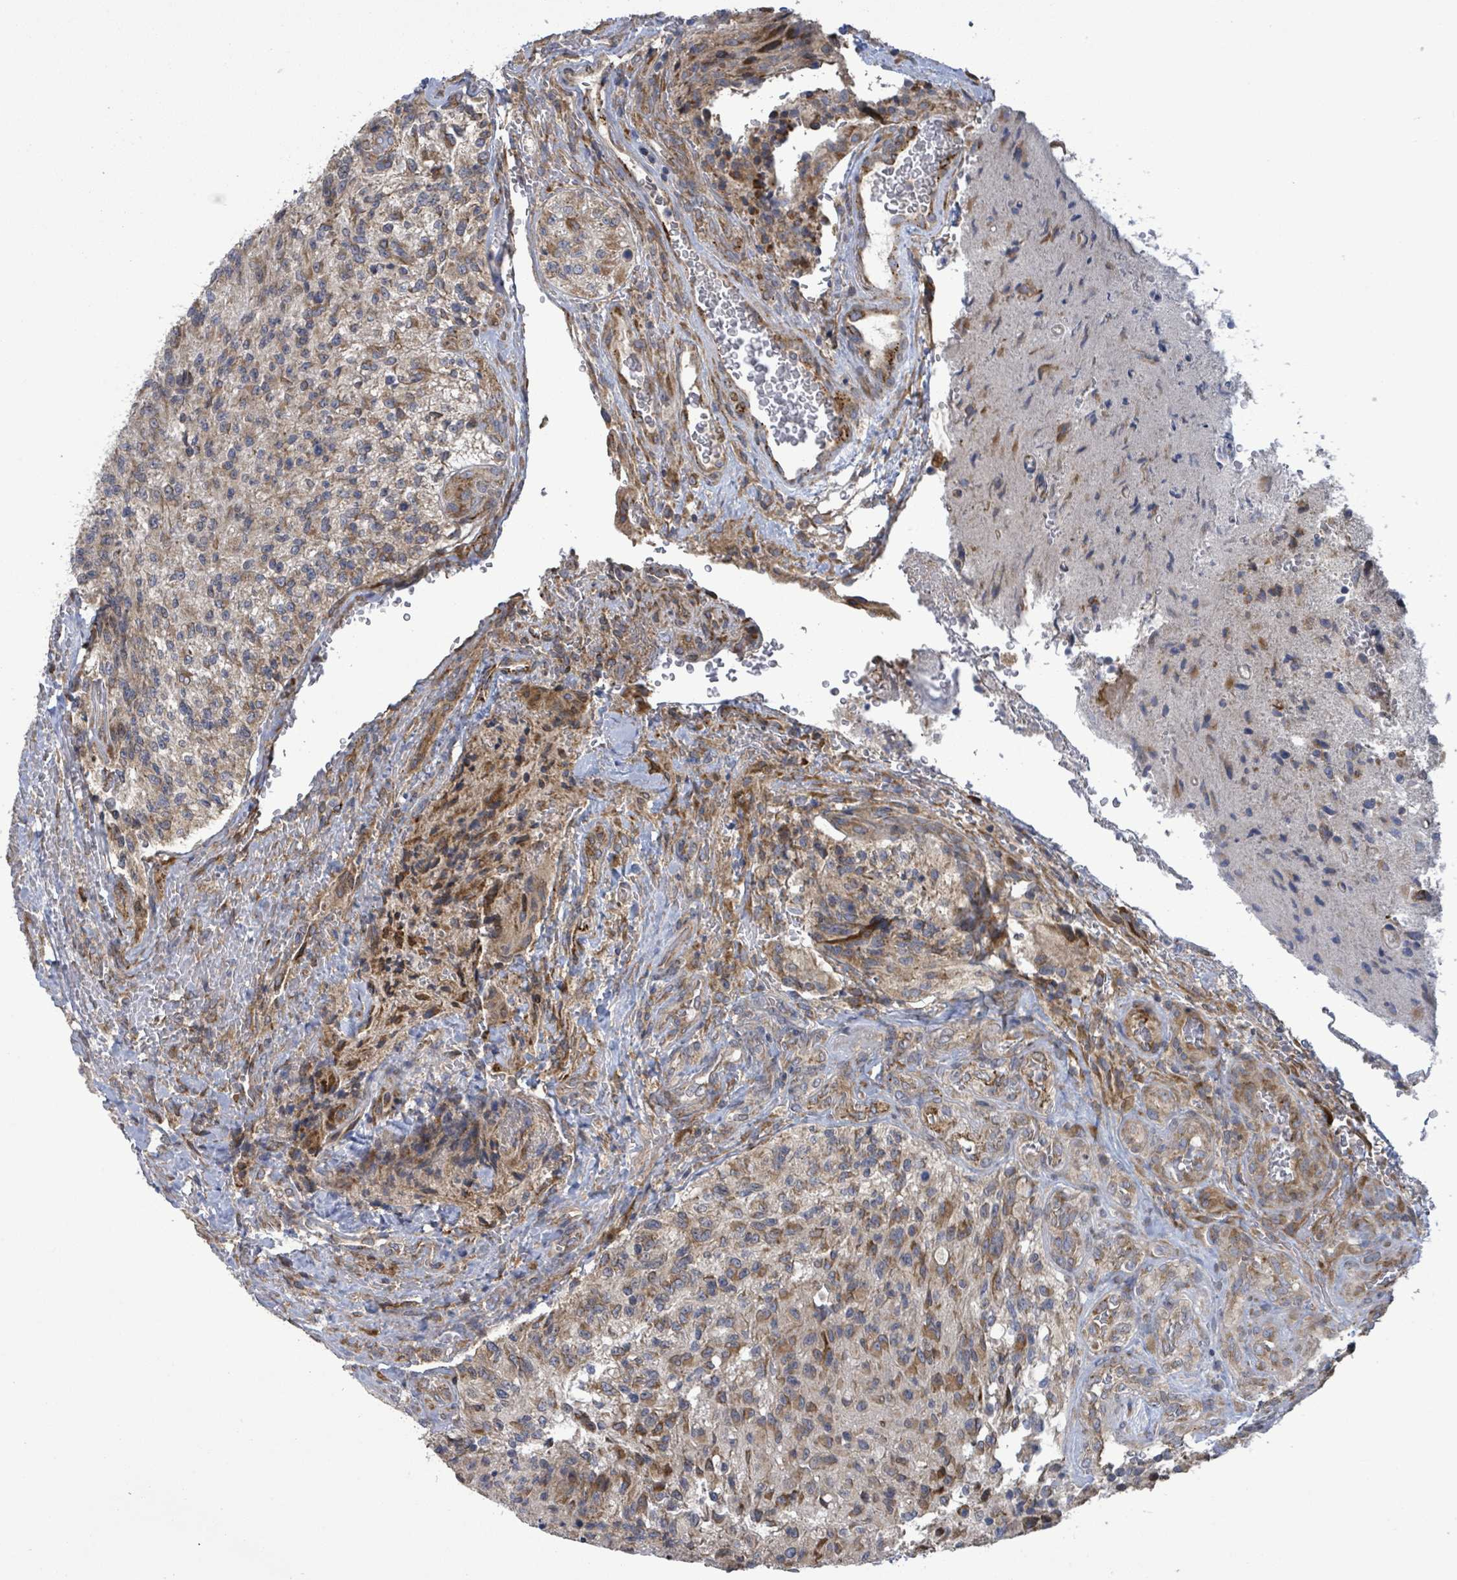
{"staining": {"intensity": "moderate", "quantity": "25%-75%", "location": "cytoplasmic/membranous"}, "tissue": "glioma", "cell_type": "Tumor cells", "image_type": "cancer", "snomed": [{"axis": "morphology", "description": "Normal tissue, NOS"}, {"axis": "morphology", "description": "Glioma, malignant, High grade"}, {"axis": "topography", "description": "Cerebral cortex"}], "caption": "Protein expression by immunohistochemistry (IHC) exhibits moderate cytoplasmic/membranous staining in about 25%-75% of tumor cells in malignant high-grade glioma.", "gene": "NOMO1", "patient": {"sex": "male", "age": 56}}